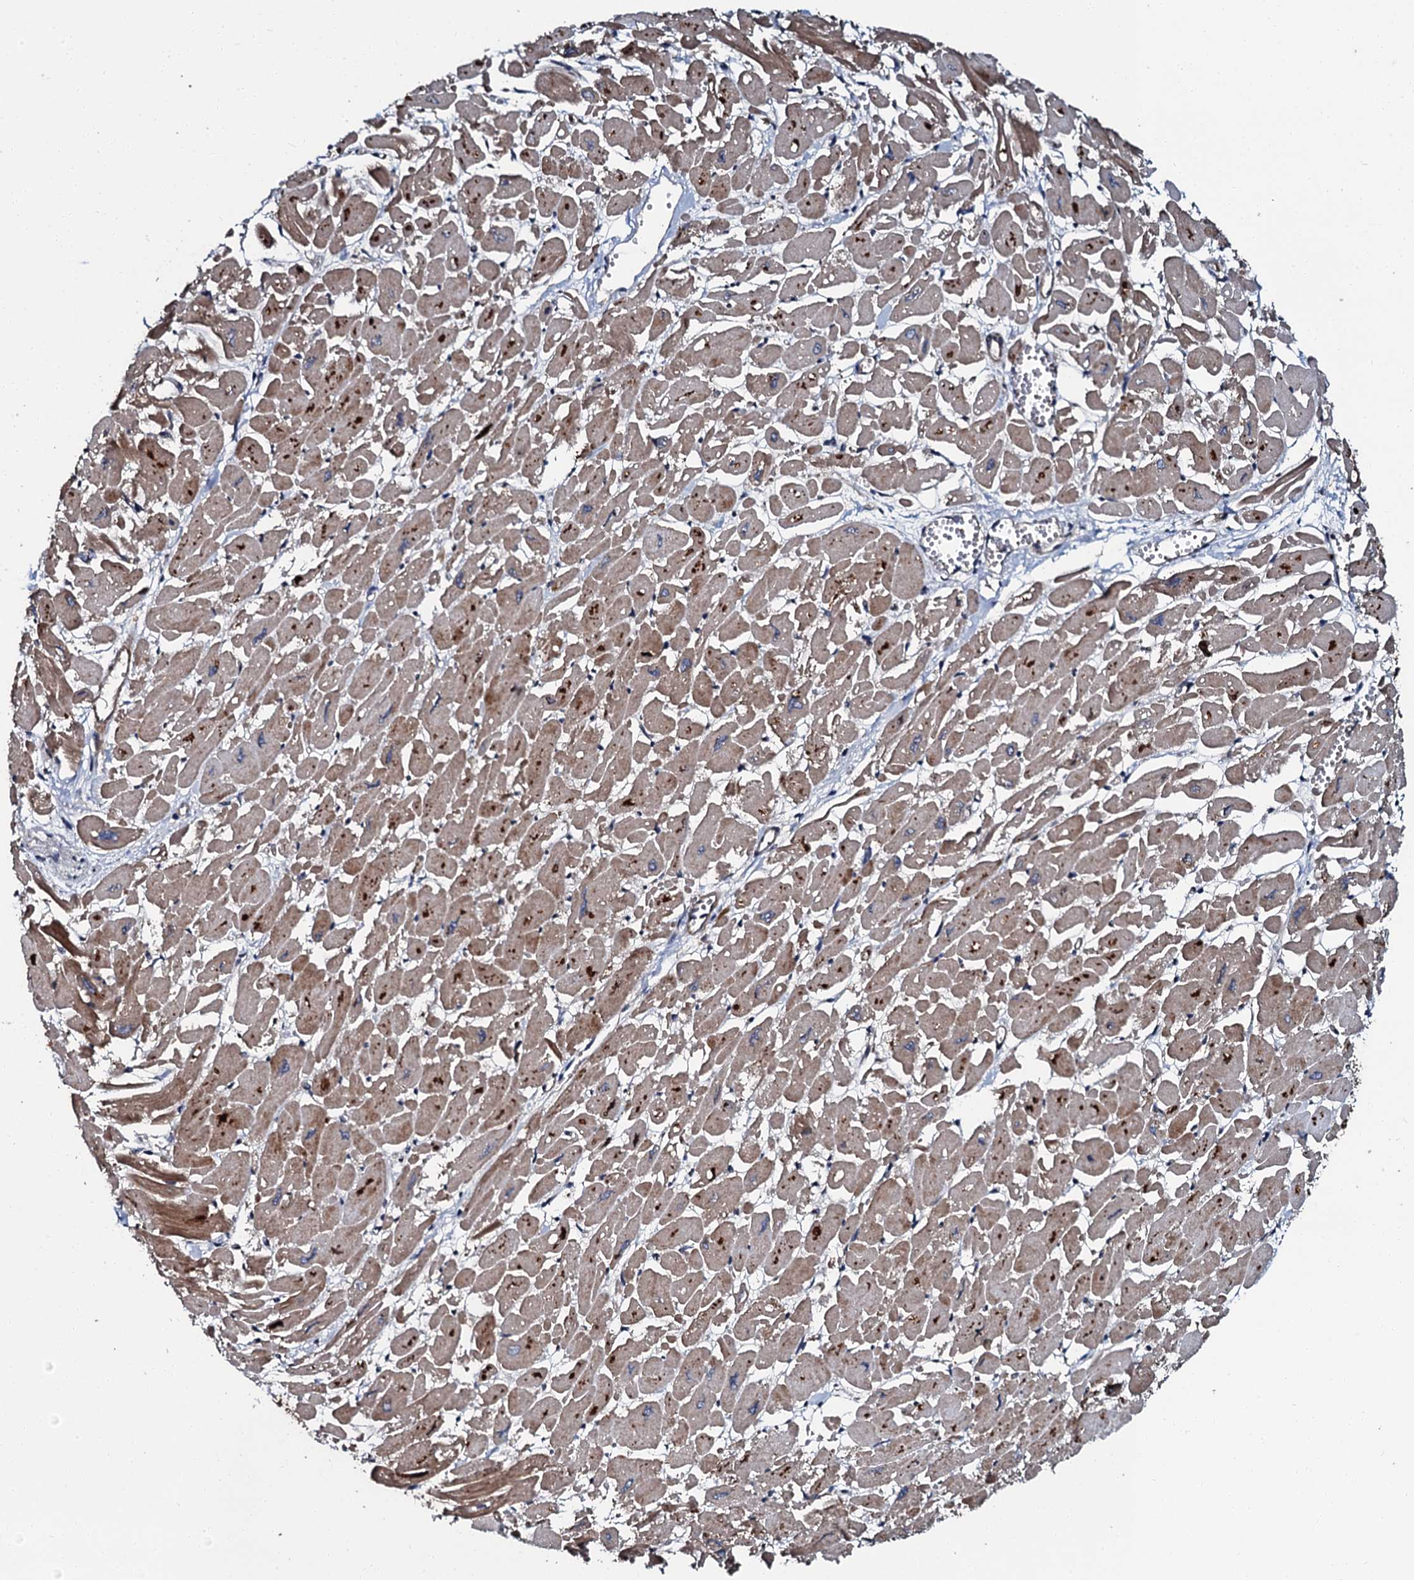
{"staining": {"intensity": "moderate", "quantity": "25%-75%", "location": "cytoplasmic/membranous"}, "tissue": "heart muscle", "cell_type": "Cardiomyocytes", "image_type": "normal", "snomed": [{"axis": "morphology", "description": "Normal tissue, NOS"}, {"axis": "topography", "description": "Heart"}], "caption": "Immunohistochemistry staining of unremarkable heart muscle, which reveals medium levels of moderate cytoplasmic/membranous expression in approximately 25%-75% of cardiomyocytes indicating moderate cytoplasmic/membranous protein expression. The staining was performed using DAB (brown) for protein detection and nuclei were counterstained in hematoxylin (blue).", "gene": "N4BP1", "patient": {"sex": "male", "age": 54}}